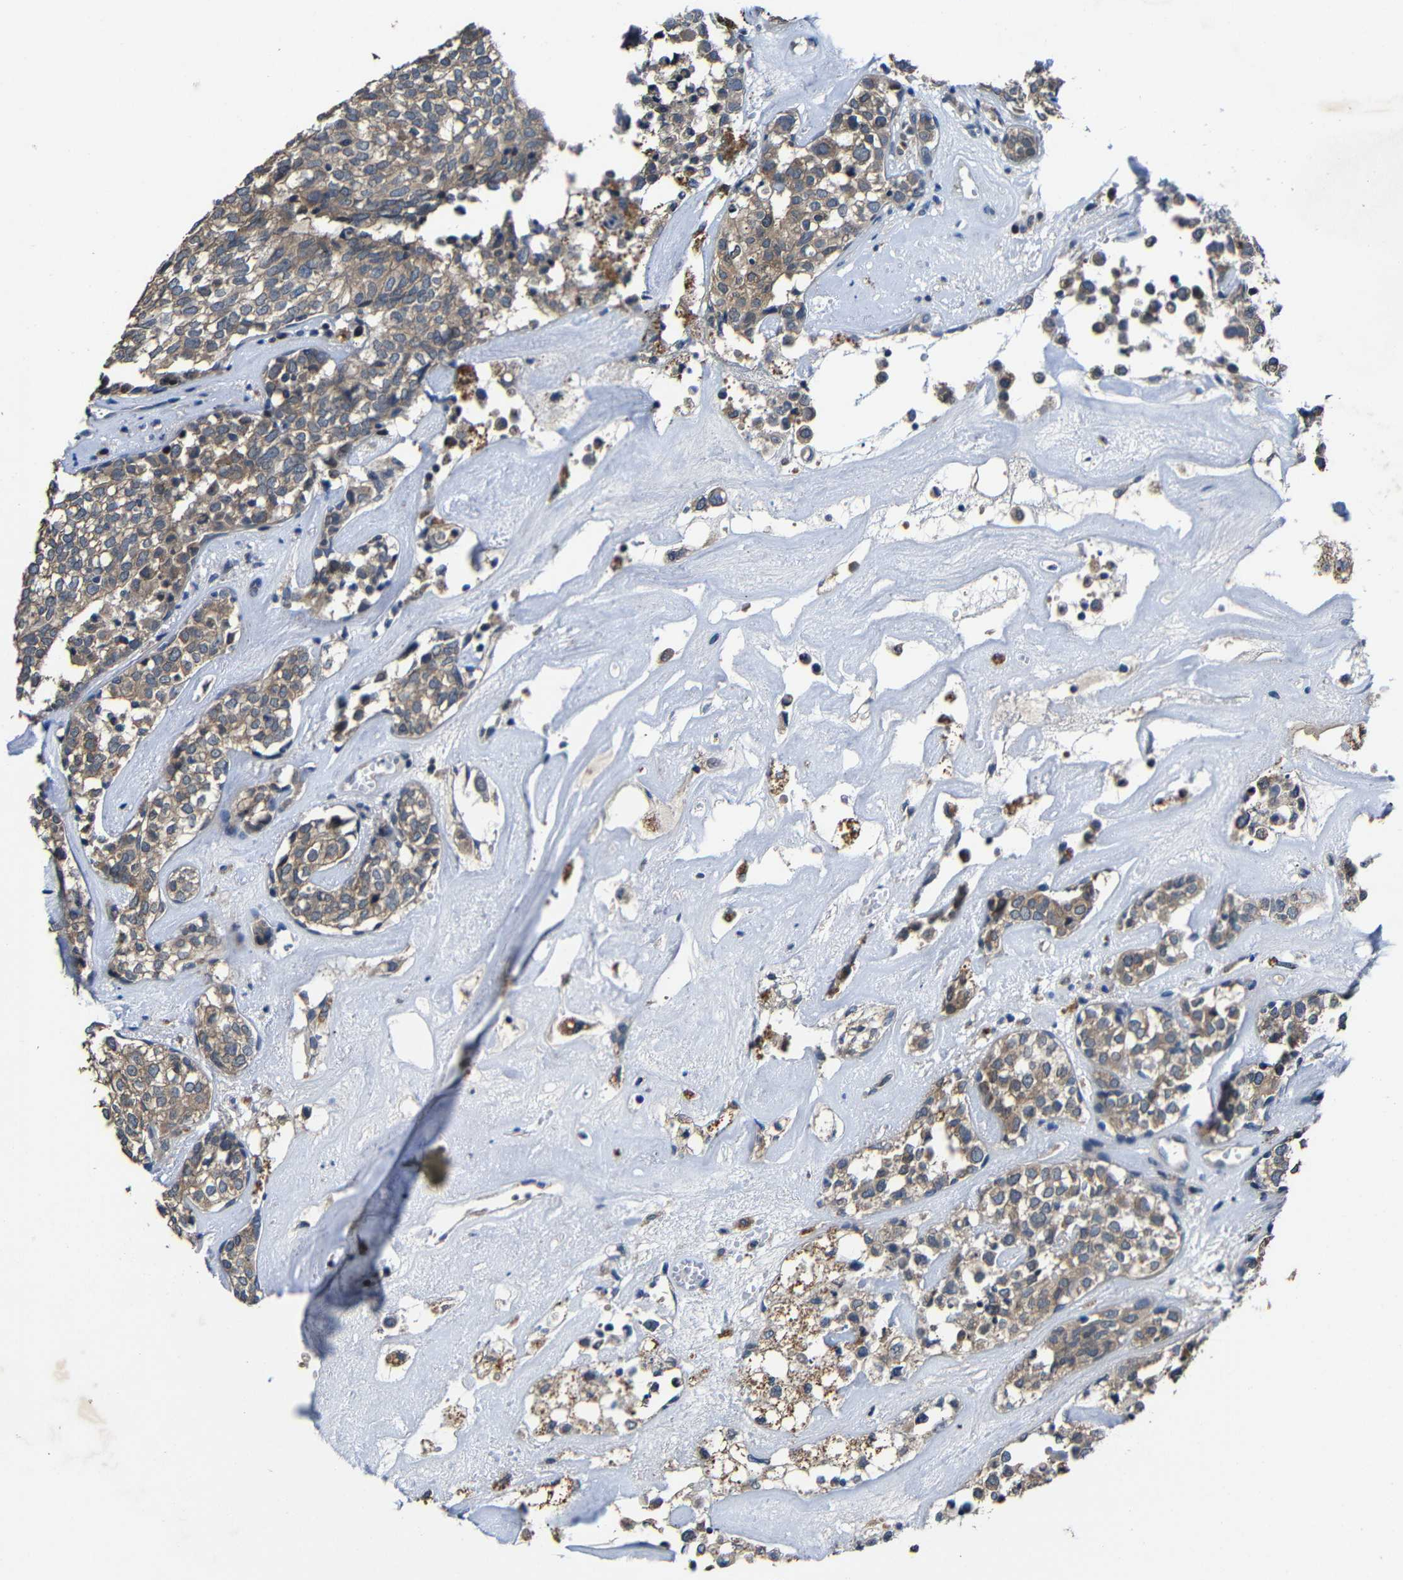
{"staining": {"intensity": "moderate", "quantity": ">75%", "location": "cytoplasmic/membranous"}, "tissue": "head and neck cancer", "cell_type": "Tumor cells", "image_type": "cancer", "snomed": [{"axis": "morphology", "description": "Adenocarcinoma, NOS"}, {"axis": "topography", "description": "Salivary gland"}, {"axis": "topography", "description": "Head-Neck"}], "caption": "Tumor cells demonstrate medium levels of moderate cytoplasmic/membranous staining in approximately >75% of cells in head and neck cancer (adenocarcinoma).", "gene": "C6orf89", "patient": {"sex": "female", "age": 65}}